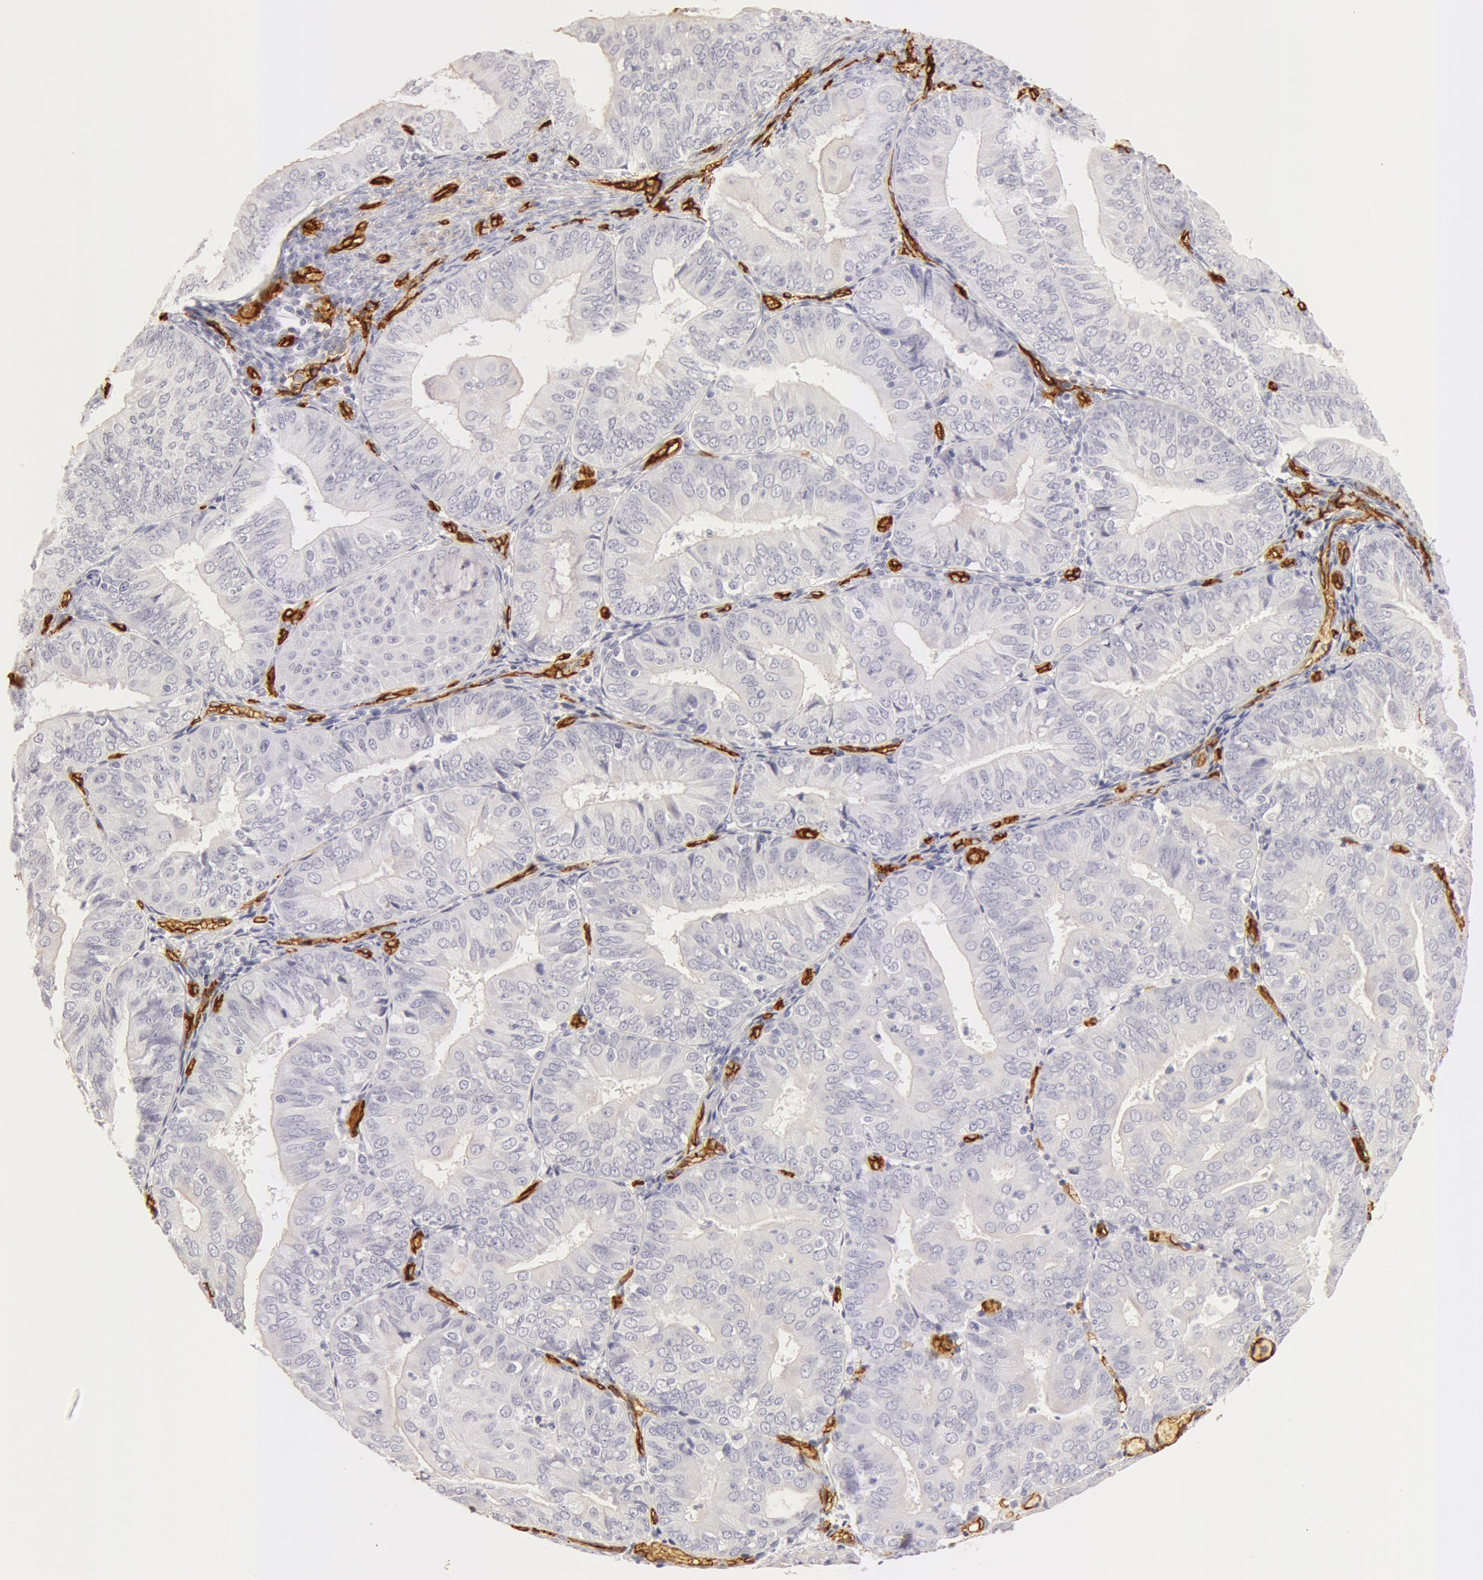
{"staining": {"intensity": "negative", "quantity": "none", "location": "none"}, "tissue": "endometrial cancer", "cell_type": "Tumor cells", "image_type": "cancer", "snomed": [{"axis": "morphology", "description": "Adenocarcinoma, NOS"}, {"axis": "topography", "description": "Endometrium"}], "caption": "Immunohistochemistry (IHC) micrograph of neoplastic tissue: human endometrial cancer stained with DAB reveals no significant protein positivity in tumor cells.", "gene": "AQP1", "patient": {"sex": "female", "age": 79}}